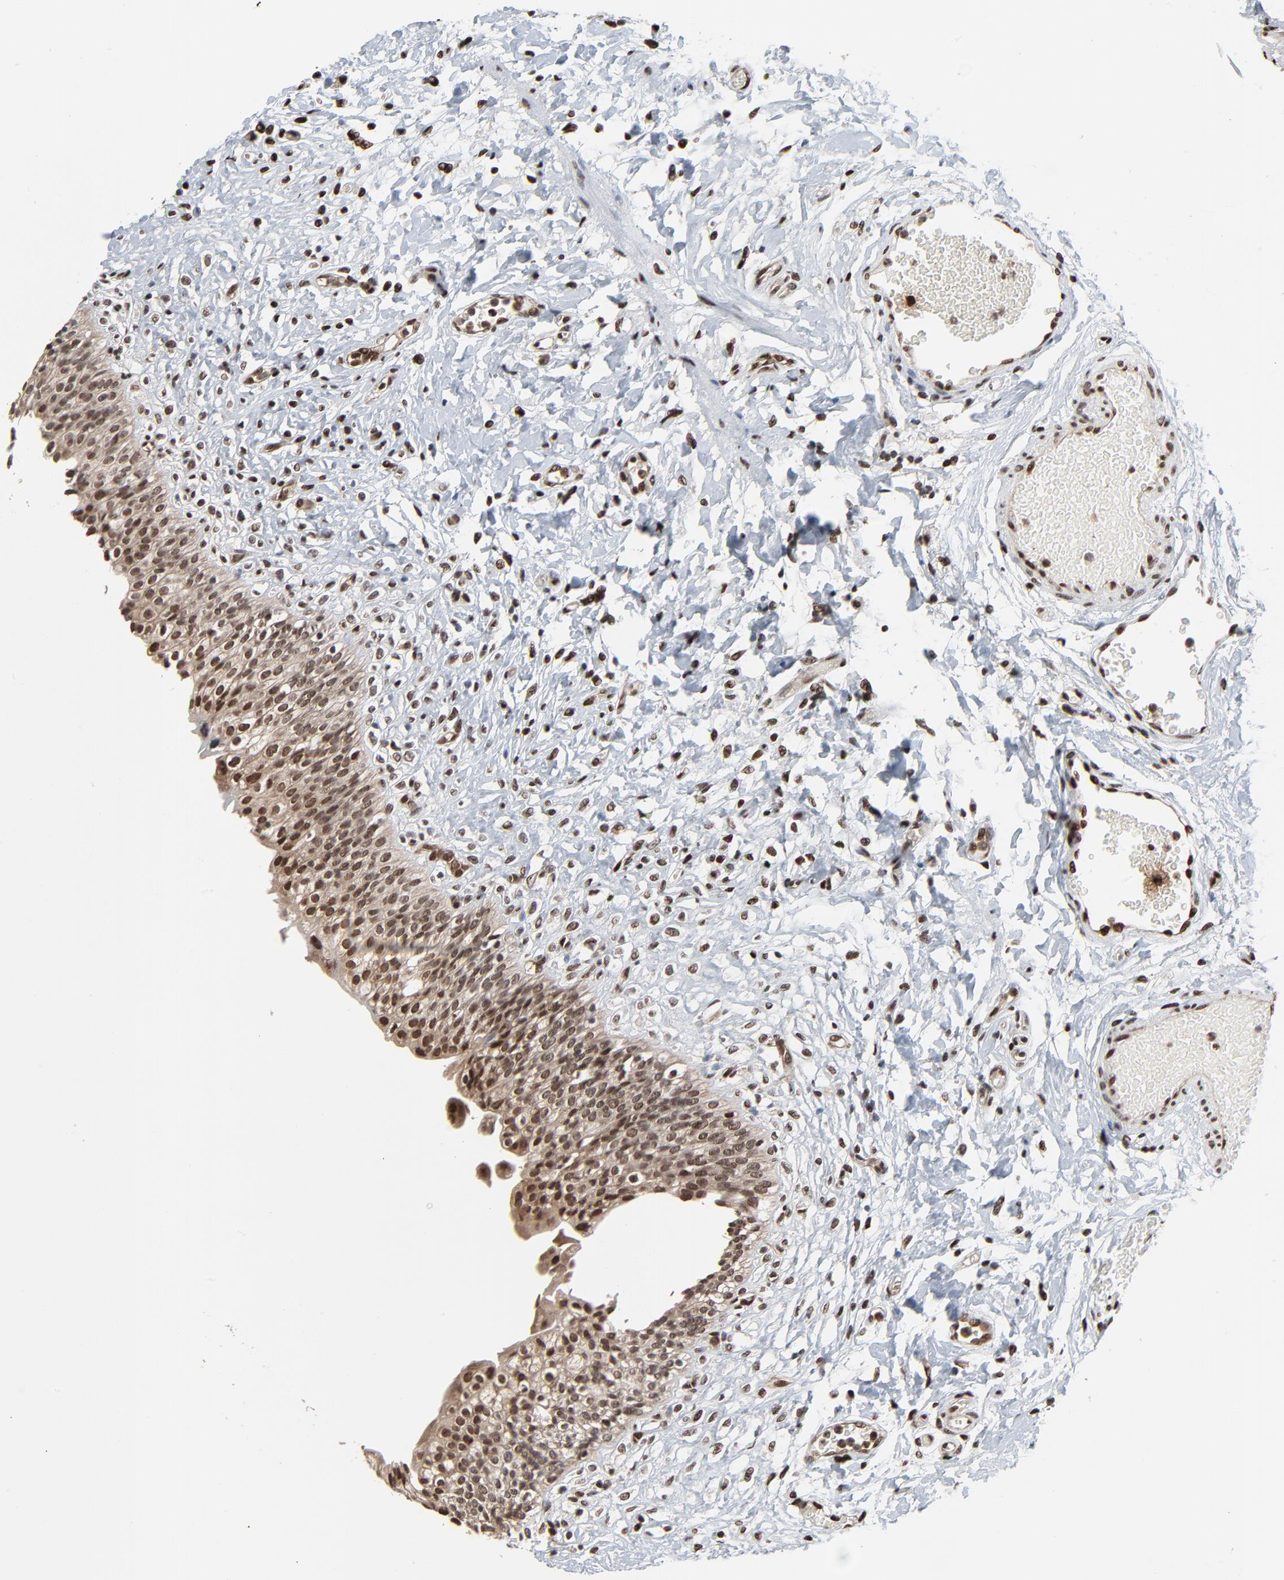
{"staining": {"intensity": "strong", "quantity": ">75%", "location": "cytoplasmic/membranous,nuclear"}, "tissue": "urinary bladder", "cell_type": "Urothelial cells", "image_type": "normal", "snomed": [{"axis": "morphology", "description": "Normal tissue, NOS"}, {"axis": "topography", "description": "Urinary bladder"}], "caption": "A high-resolution micrograph shows IHC staining of unremarkable urinary bladder, which reveals strong cytoplasmic/membranous,nuclear staining in about >75% of urothelial cells. (IHC, brightfield microscopy, high magnification).", "gene": "MEIS2", "patient": {"sex": "female", "age": 80}}